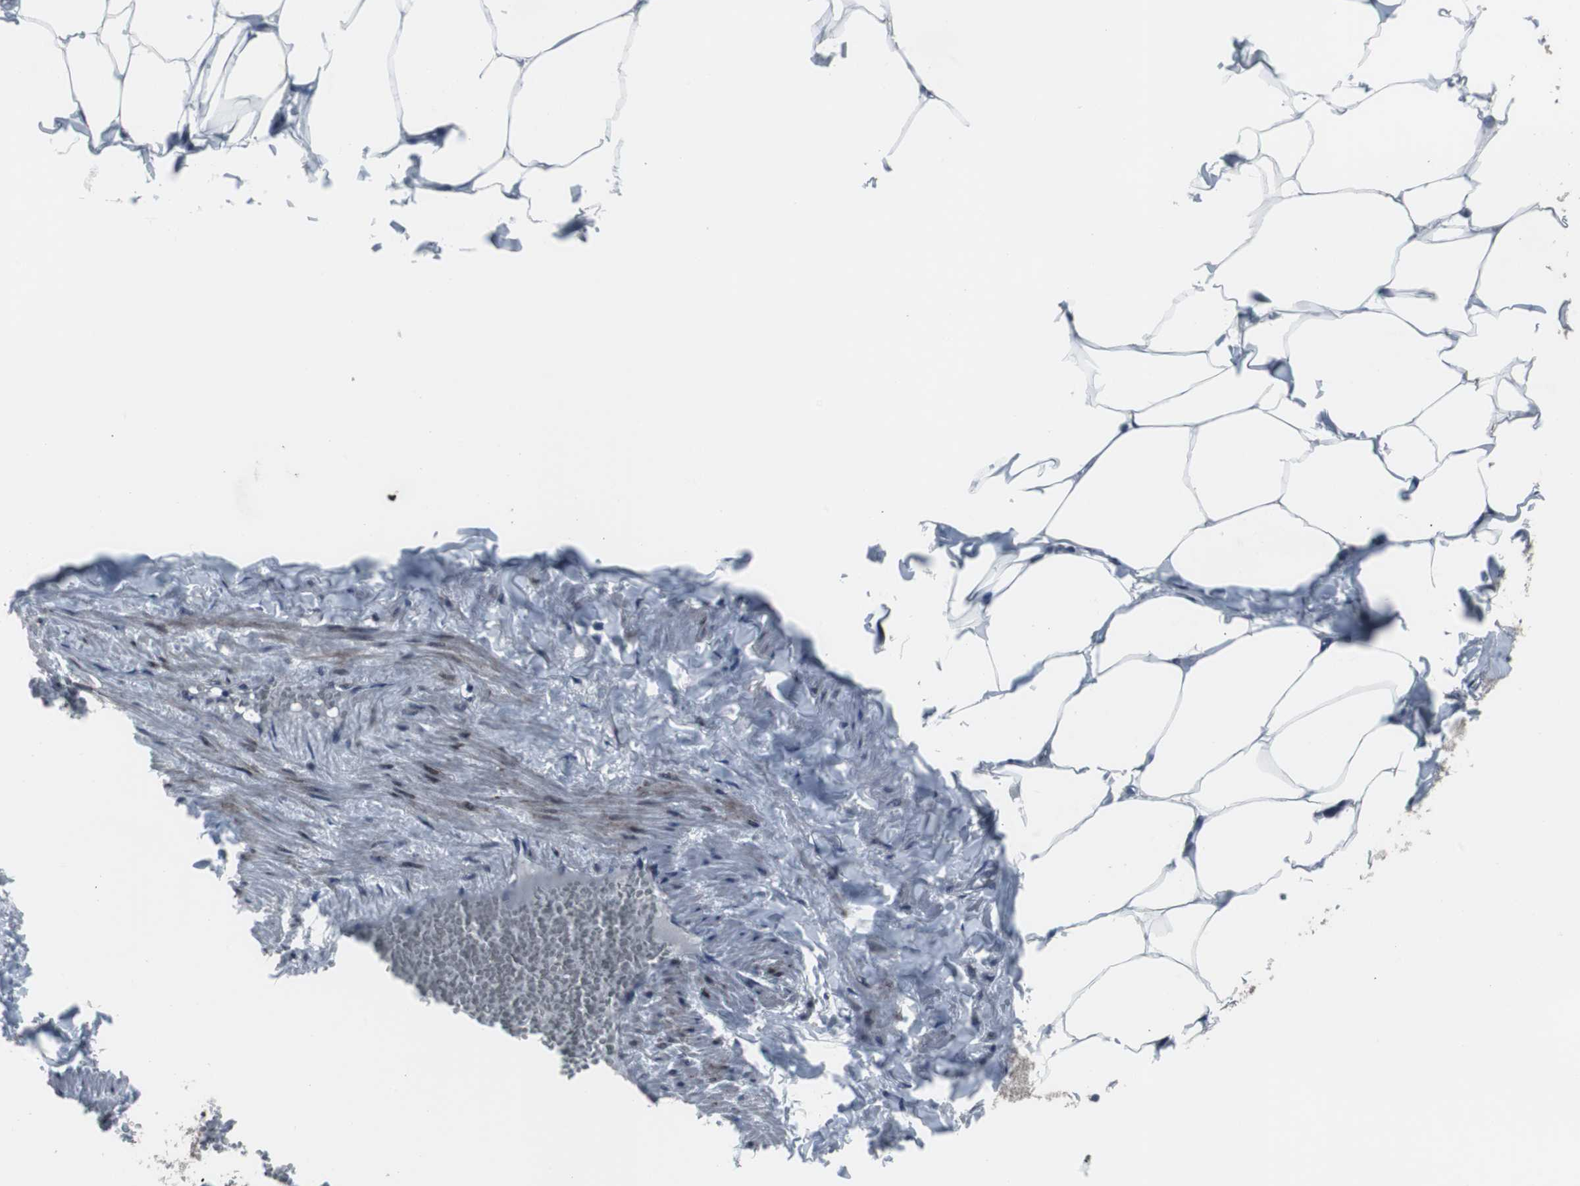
{"staining": {"intensity": "weak", "quantity": "25%-75%", "location": "nuclear"}, "tissue": "adipose tissue", "cell_type": "Adipocytes", "image_type": "normal", "snomed": [{"axis": "morphology", "description": "Normal tissue, NOS"}, {"axis": "topography", "description": "Vascular tissue"}], "caption": "An immunohistochemistry (IHC) histopathology image of normal tissue is shown. Protein staining in brown highlights weak nuclear positivity in adipose tissue within adipocytes. Immunohistochemistry (ihc) stains the protein in brown and the nuclei are stained blue.", "gene": "FOXP4", "patient": {"sex": "male", "age": 41}}